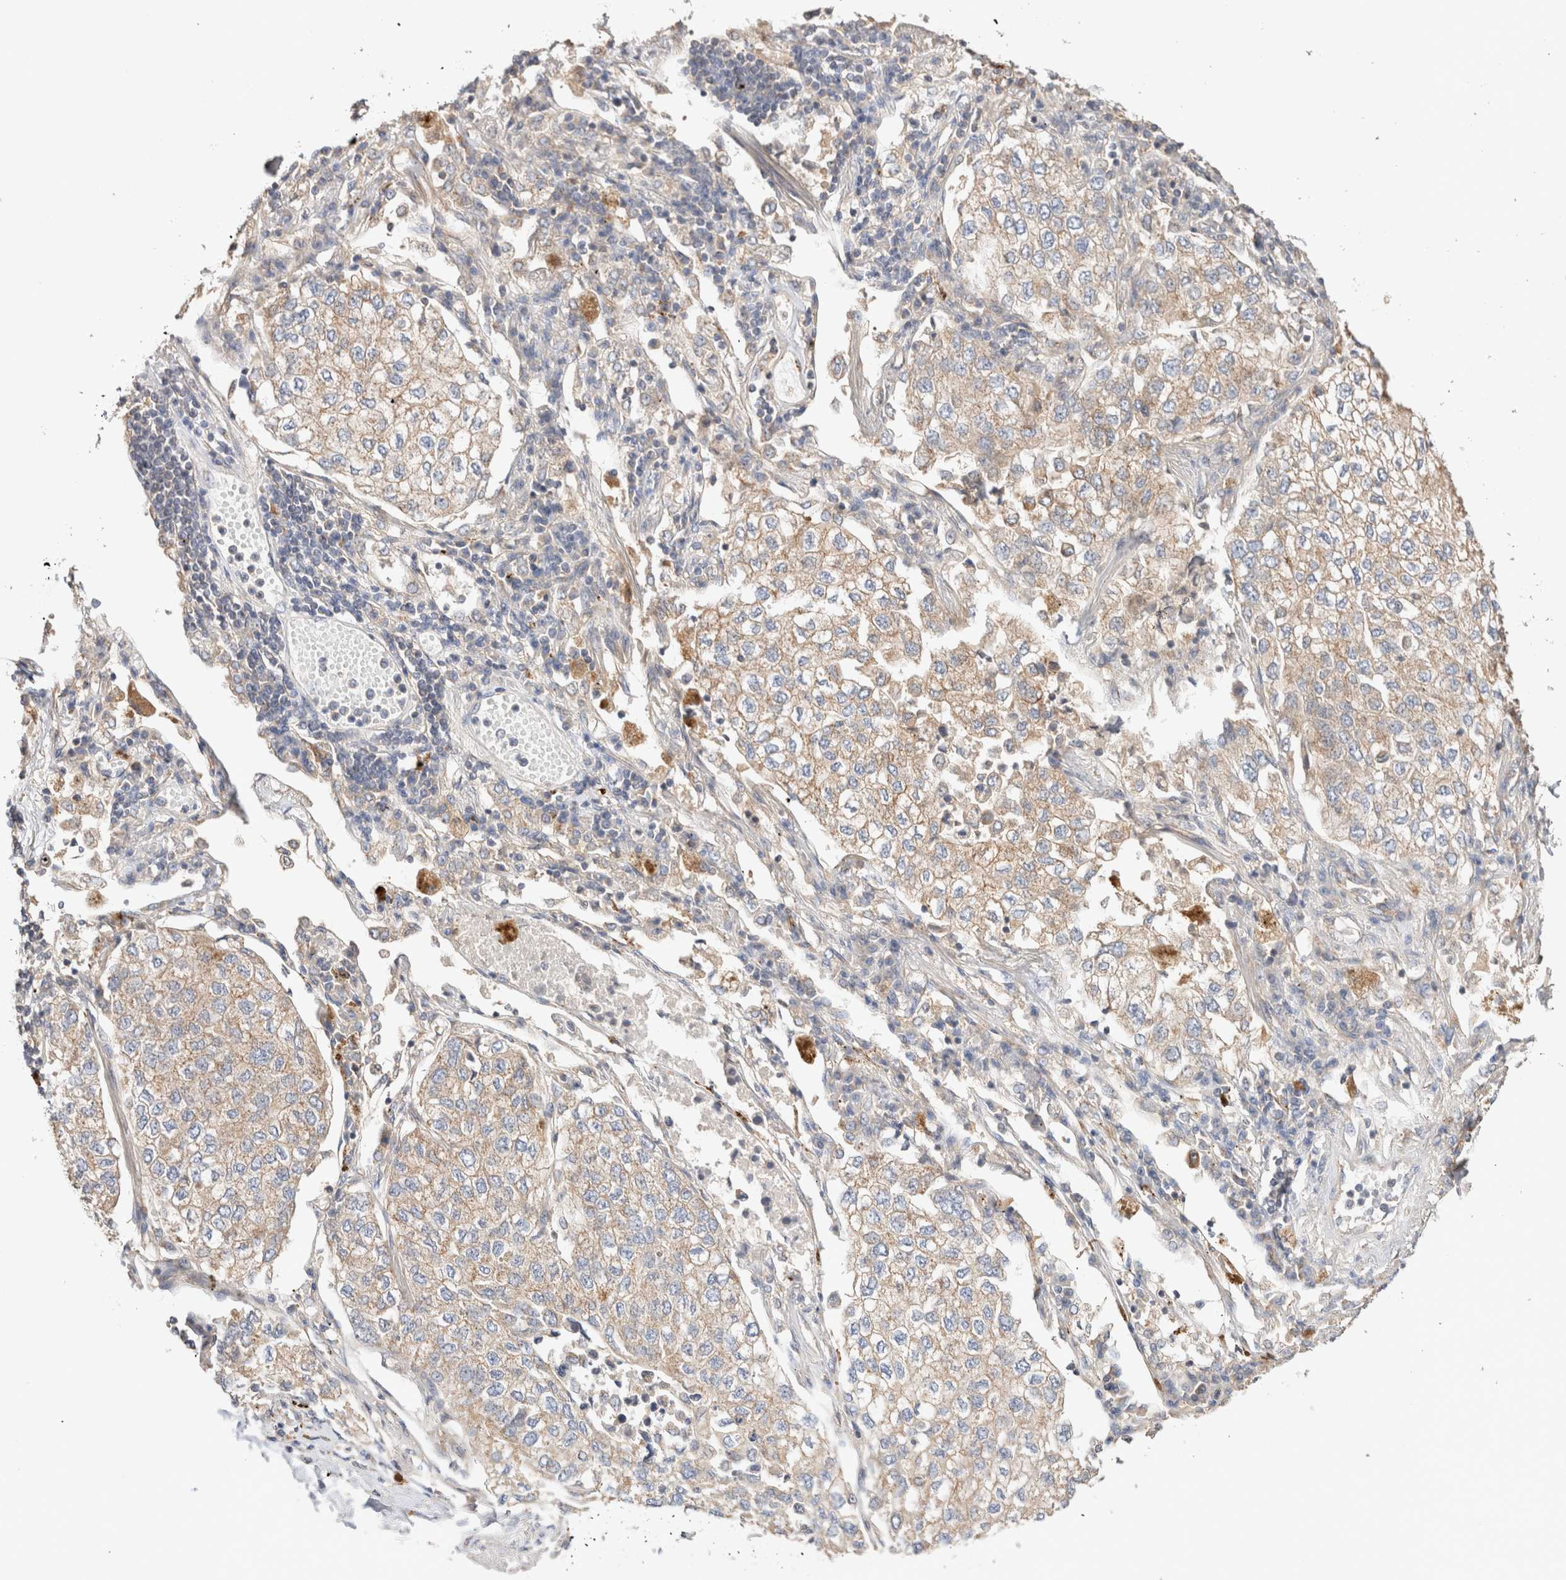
{"staining": {"intensity": "weak", "quantity": ">75%", "location": "cytoplasmic/membranous"}, "tissue": "lung cancer", "cell_type": "Tumor cells", "image_type": "cancer", "snomed": [{"axis": "morphology", "description": "Adenocarcinoma, NOS"}, {"axis": "topography", "description": "Lung"}], "caption": "Tumor cells exhibit low levels of weak cytoplasmic/membranous positivity in about >75% of cells in human adenocarcinoma (lung).", "gene": "B3GNTL1", "patient": {"sex": "male", "age": 63}}